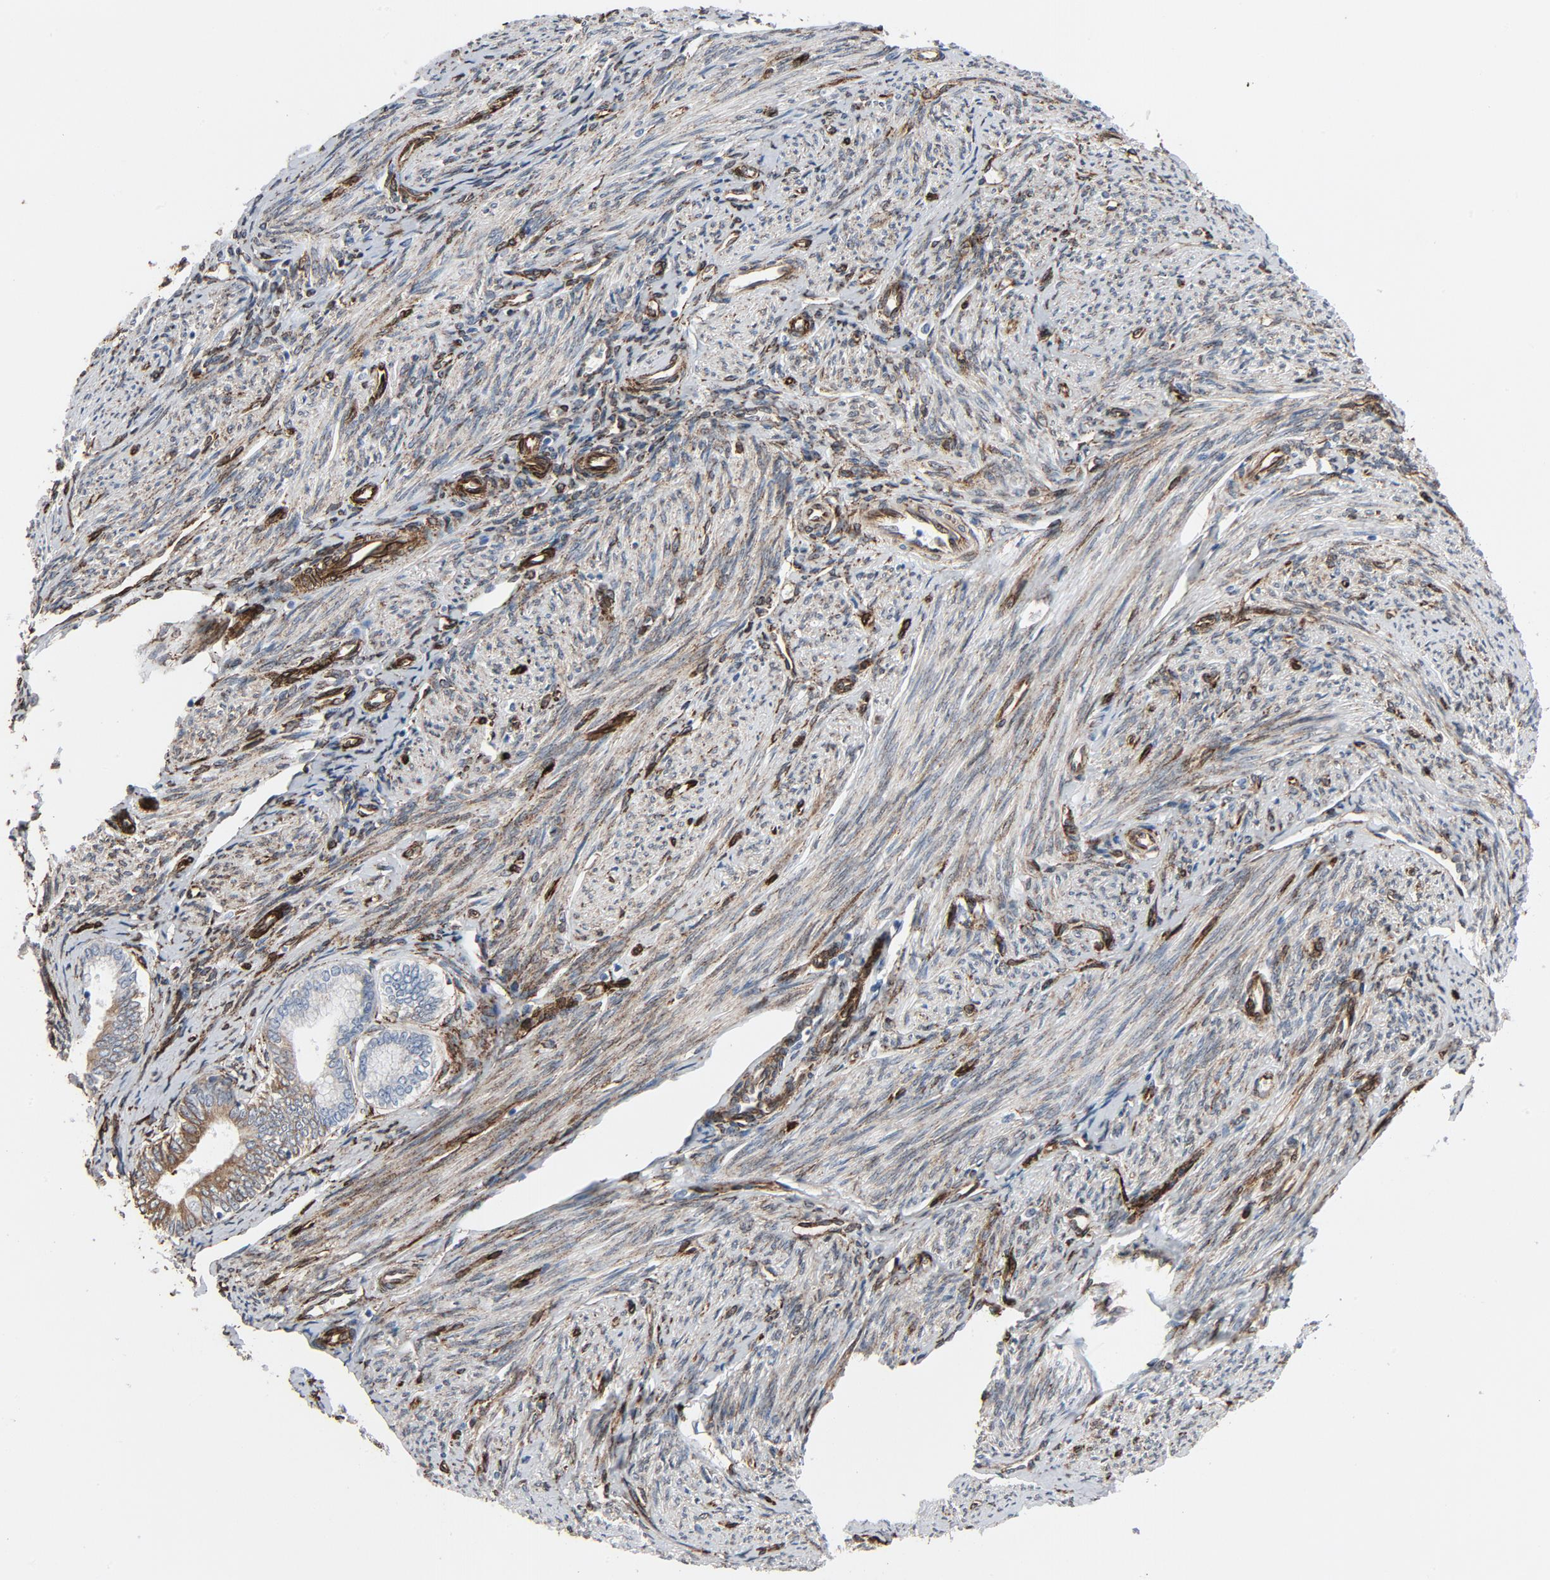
{"staining": {"intensity": "moderate", "quantity": ">75%", "location": "cytoplasmic/membranous"}, "tissue": "endometrial cancer", "cell_type": "Tumor cells", "image_type": "cancer", "snomed": [{"axis": "morphology", "description": "Neoplasm, malignant, NOS"}, {"axis": "topography", "description": "Endometrium"}], "caption": "Protein positivity by immunohistochemistry (IHC) displays moderate cytoplasmic/membranous staining in approximately >75% of tumor cells in endometrial cancer (neoplasm (malignant)).", "gene": "SERPINH1", "patient": {"sex": "female", "age": 74}}